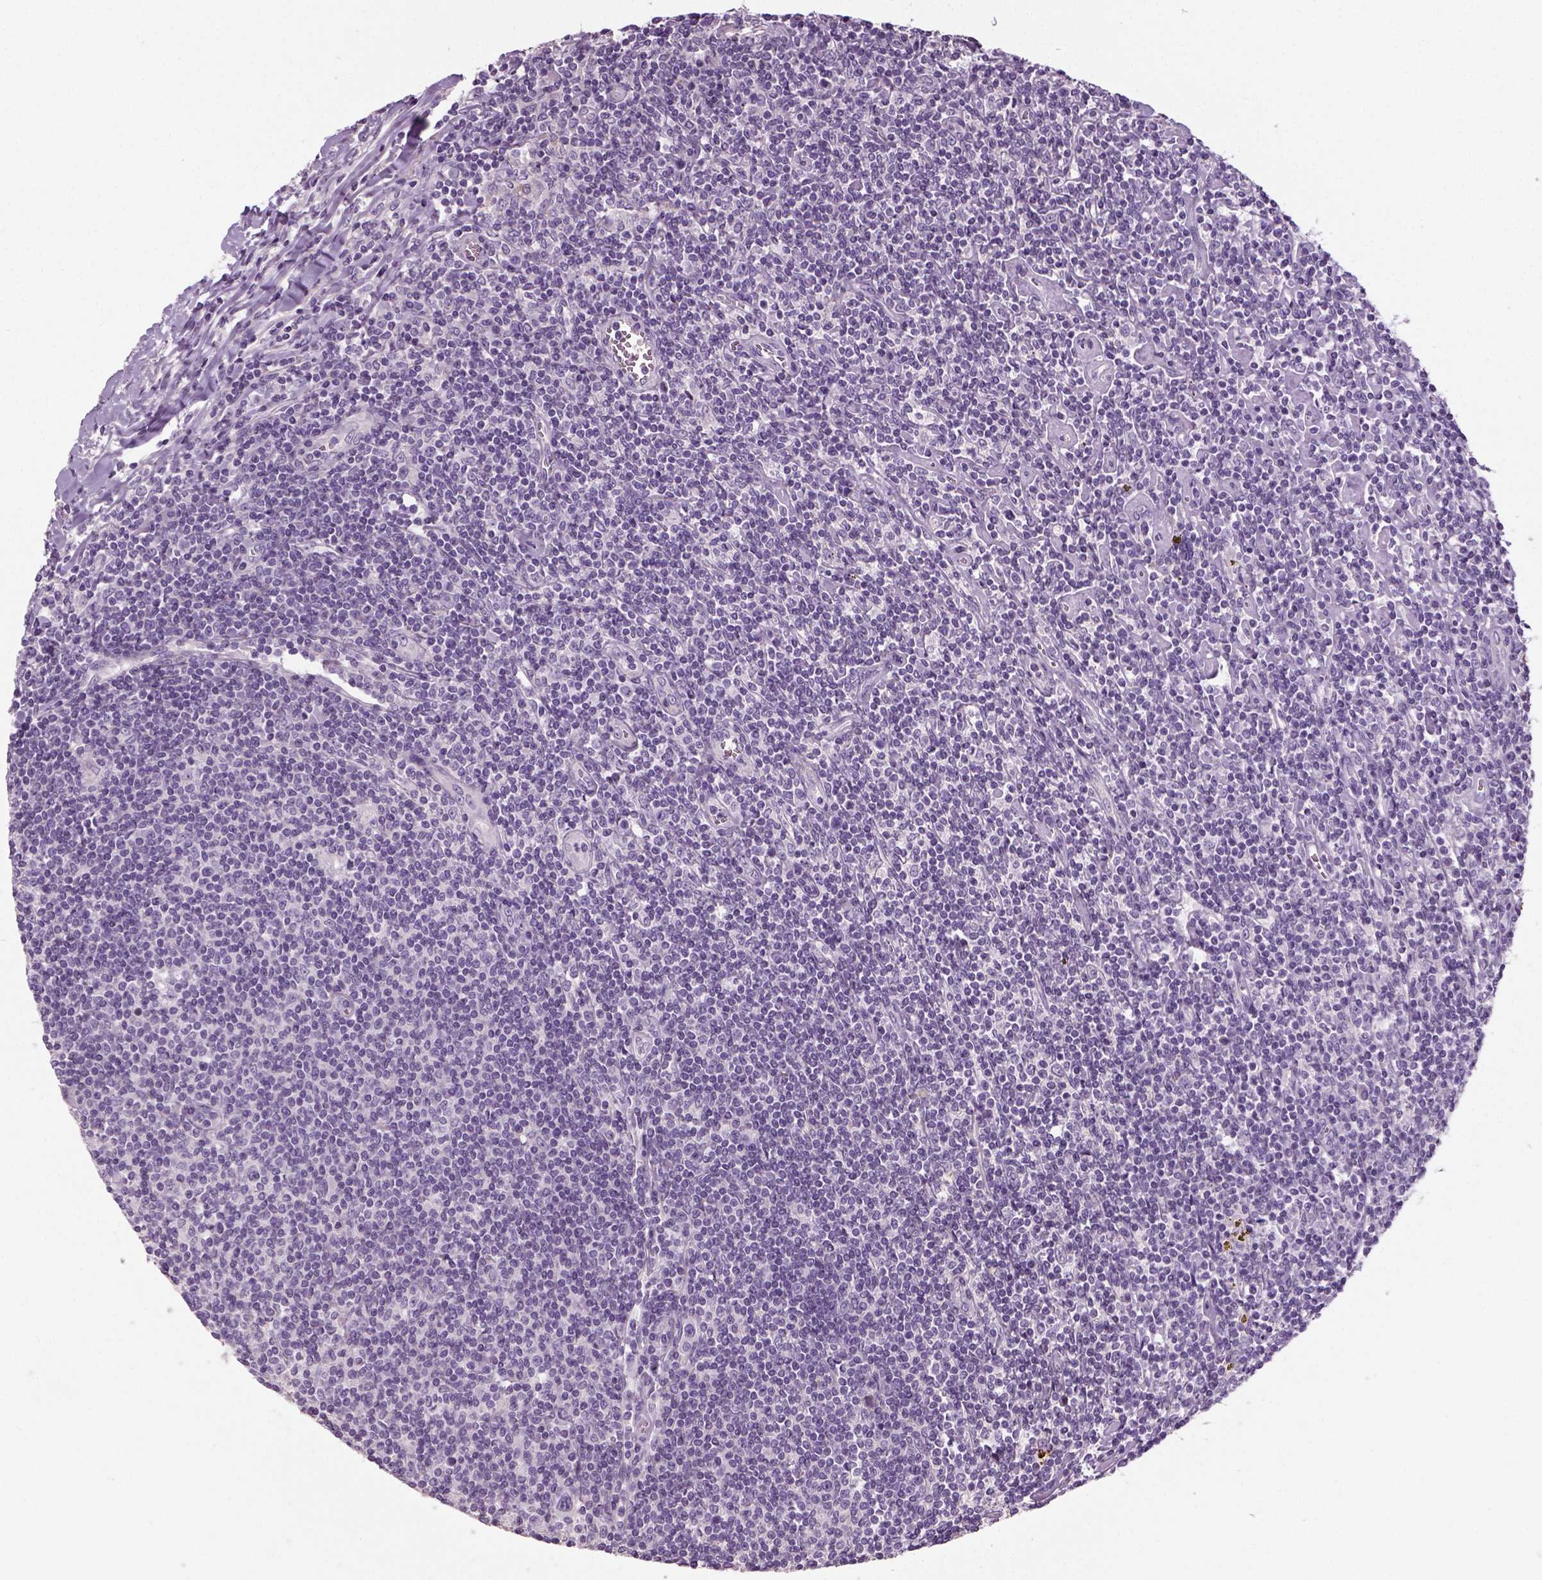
{"staining": {"intensity": "negative", "quantity": "none", "location": "none"}, "tissue": "lymphoma", "cell_type": "Tumor cells", "image_type": "cancer", "snomed": [{"axis": "morphology", "description": "Hodgkin's disease, NOS"}, {"axis": "topography", "description": "Lymph node"}], "caption": "High power microscopy photomicrograph of an immunohistochemistry (IHC) photomicrograph of Hodgkin's disease, revealing no significant expression in tumor cells.", "gene": "ELOVL3", "patient": {"sex": "male", "age": 40}}